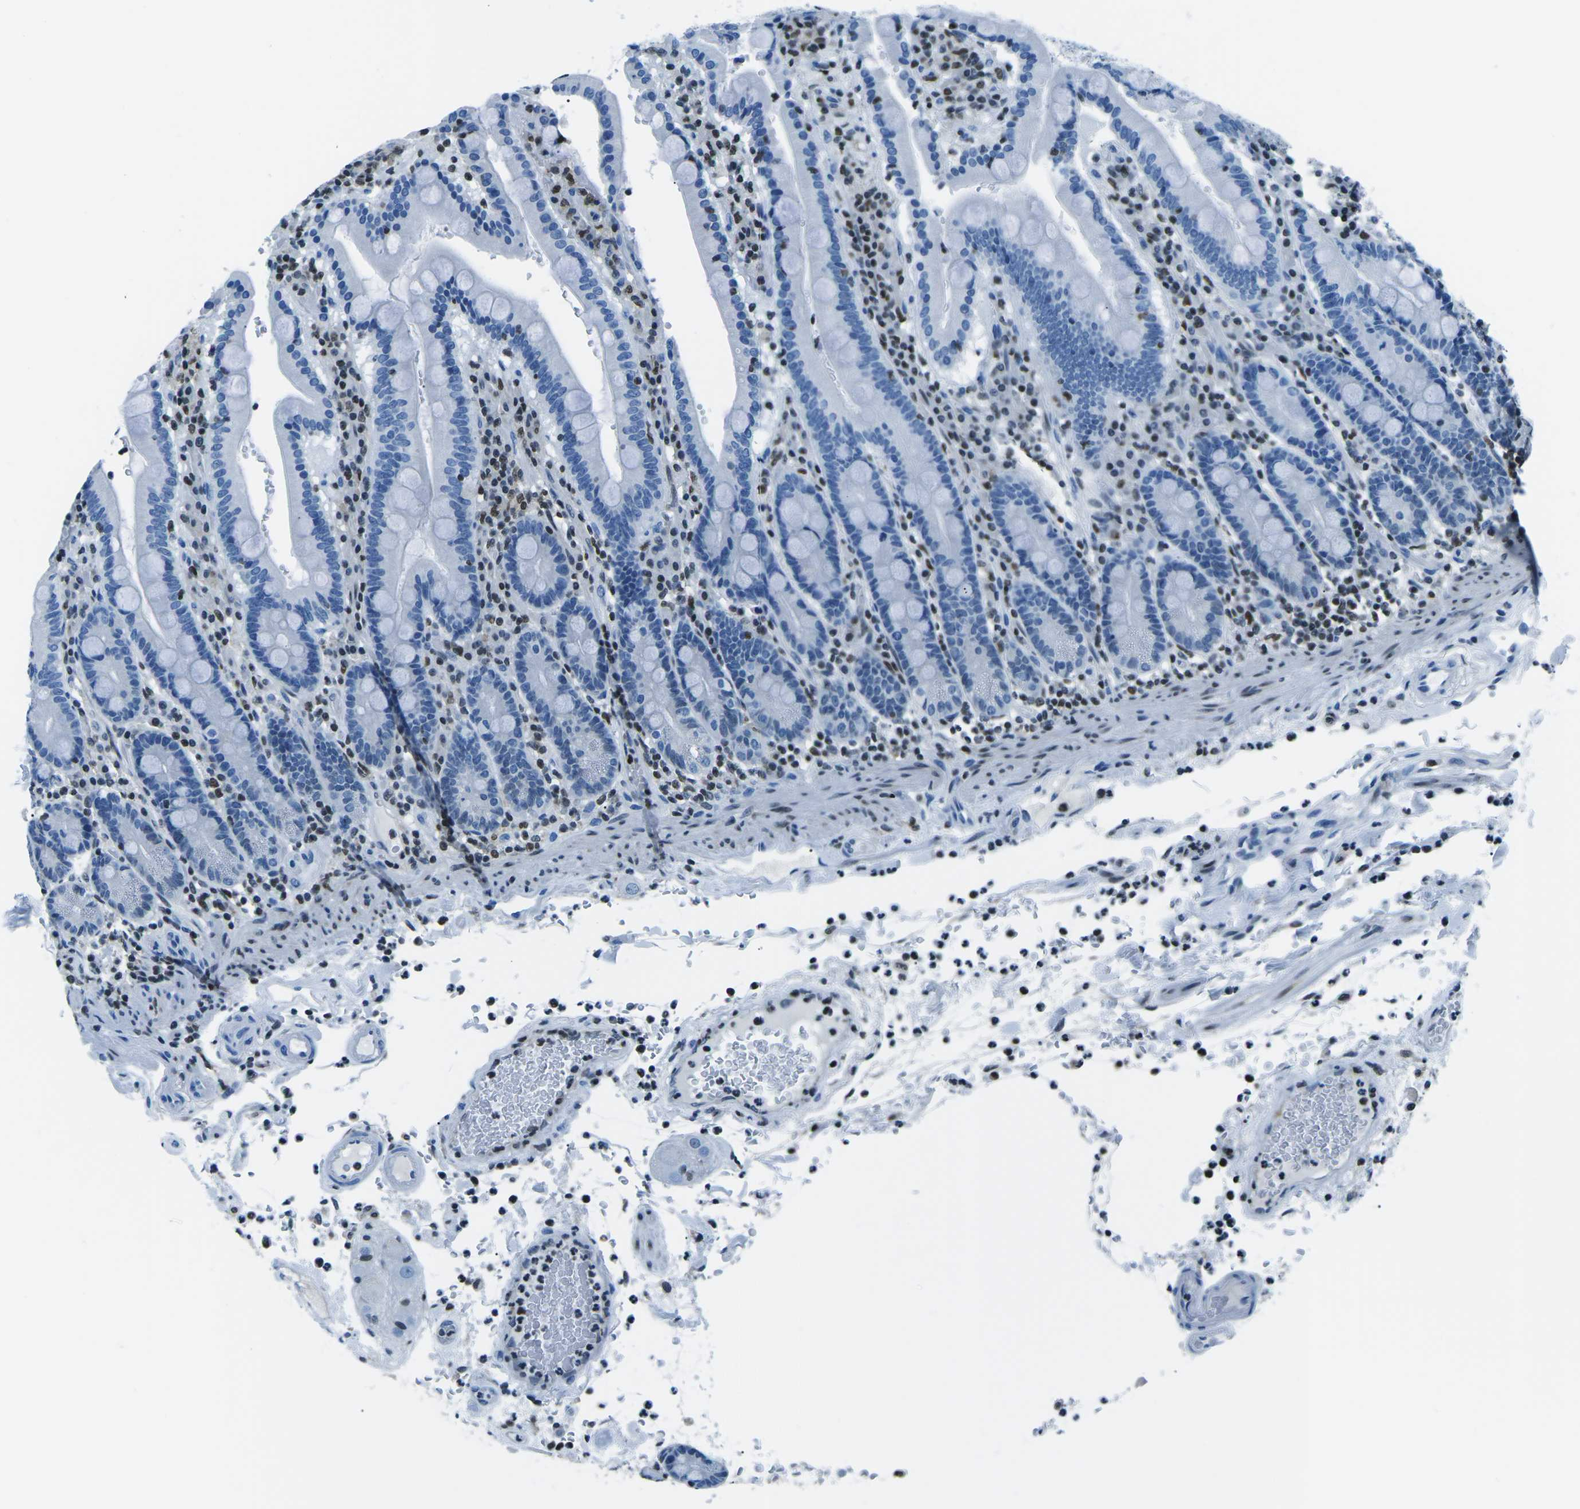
{"staining": {"intensity": "negative", "quantity": "none", "location": "none"}, "tissue": "duodenum", "cell_type": "Glandular cells", "image_type": "normal", "snomed": [{"axis": "morphology", "description": "Normal tissue, NOS"}, {"axis": "topography", "description": "Small intestine, NOS"}], "caption": "An immunohistochemistry image of normal duodenum is shown. There is no staining in glandular cells of duodenum. Nuclei are stained in blue.", "gene": "CELF2", "patient": {"sex": "female", "age": 71}}